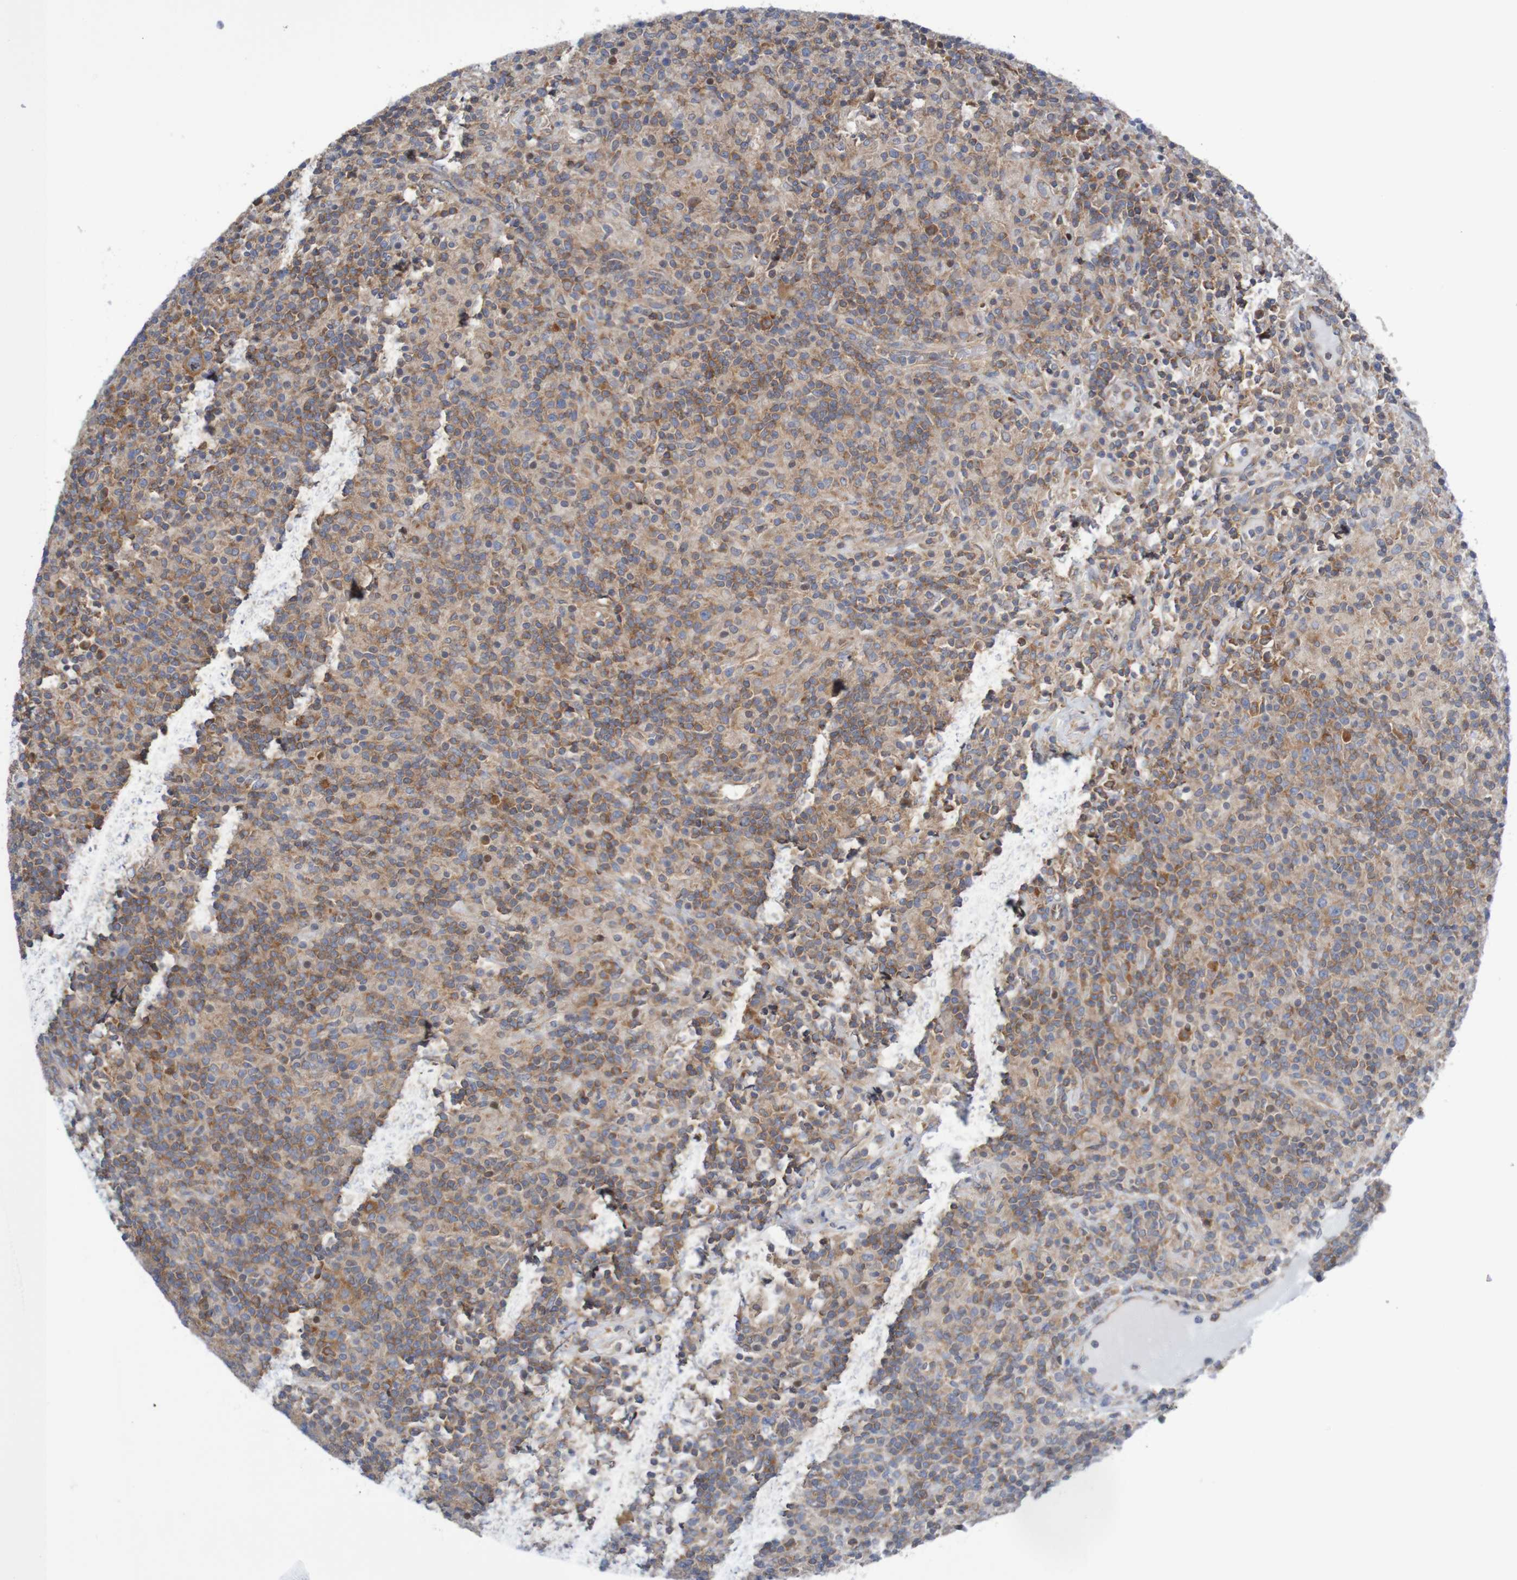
{"staining": {"intensity": "weak", "quantity": ">75%", "location": "cytoplasmic/membranous"}, "tissue": "lymphoma", "cell_type": "Tumor cells", "image_type": "cancer", "snomed": [{"axis": "morphology", "description": "Hodgkin's disease, NOS"}, {"axis": "topography", "description": "Lymph node"}], "caption": "Lymphoma stained with a brown dye shows weak cytoplasmic/membranous positive expression in about >75% of tumor cells.", "gene": "LRRC47", "patient": {"sex": "male", "age": 70}}